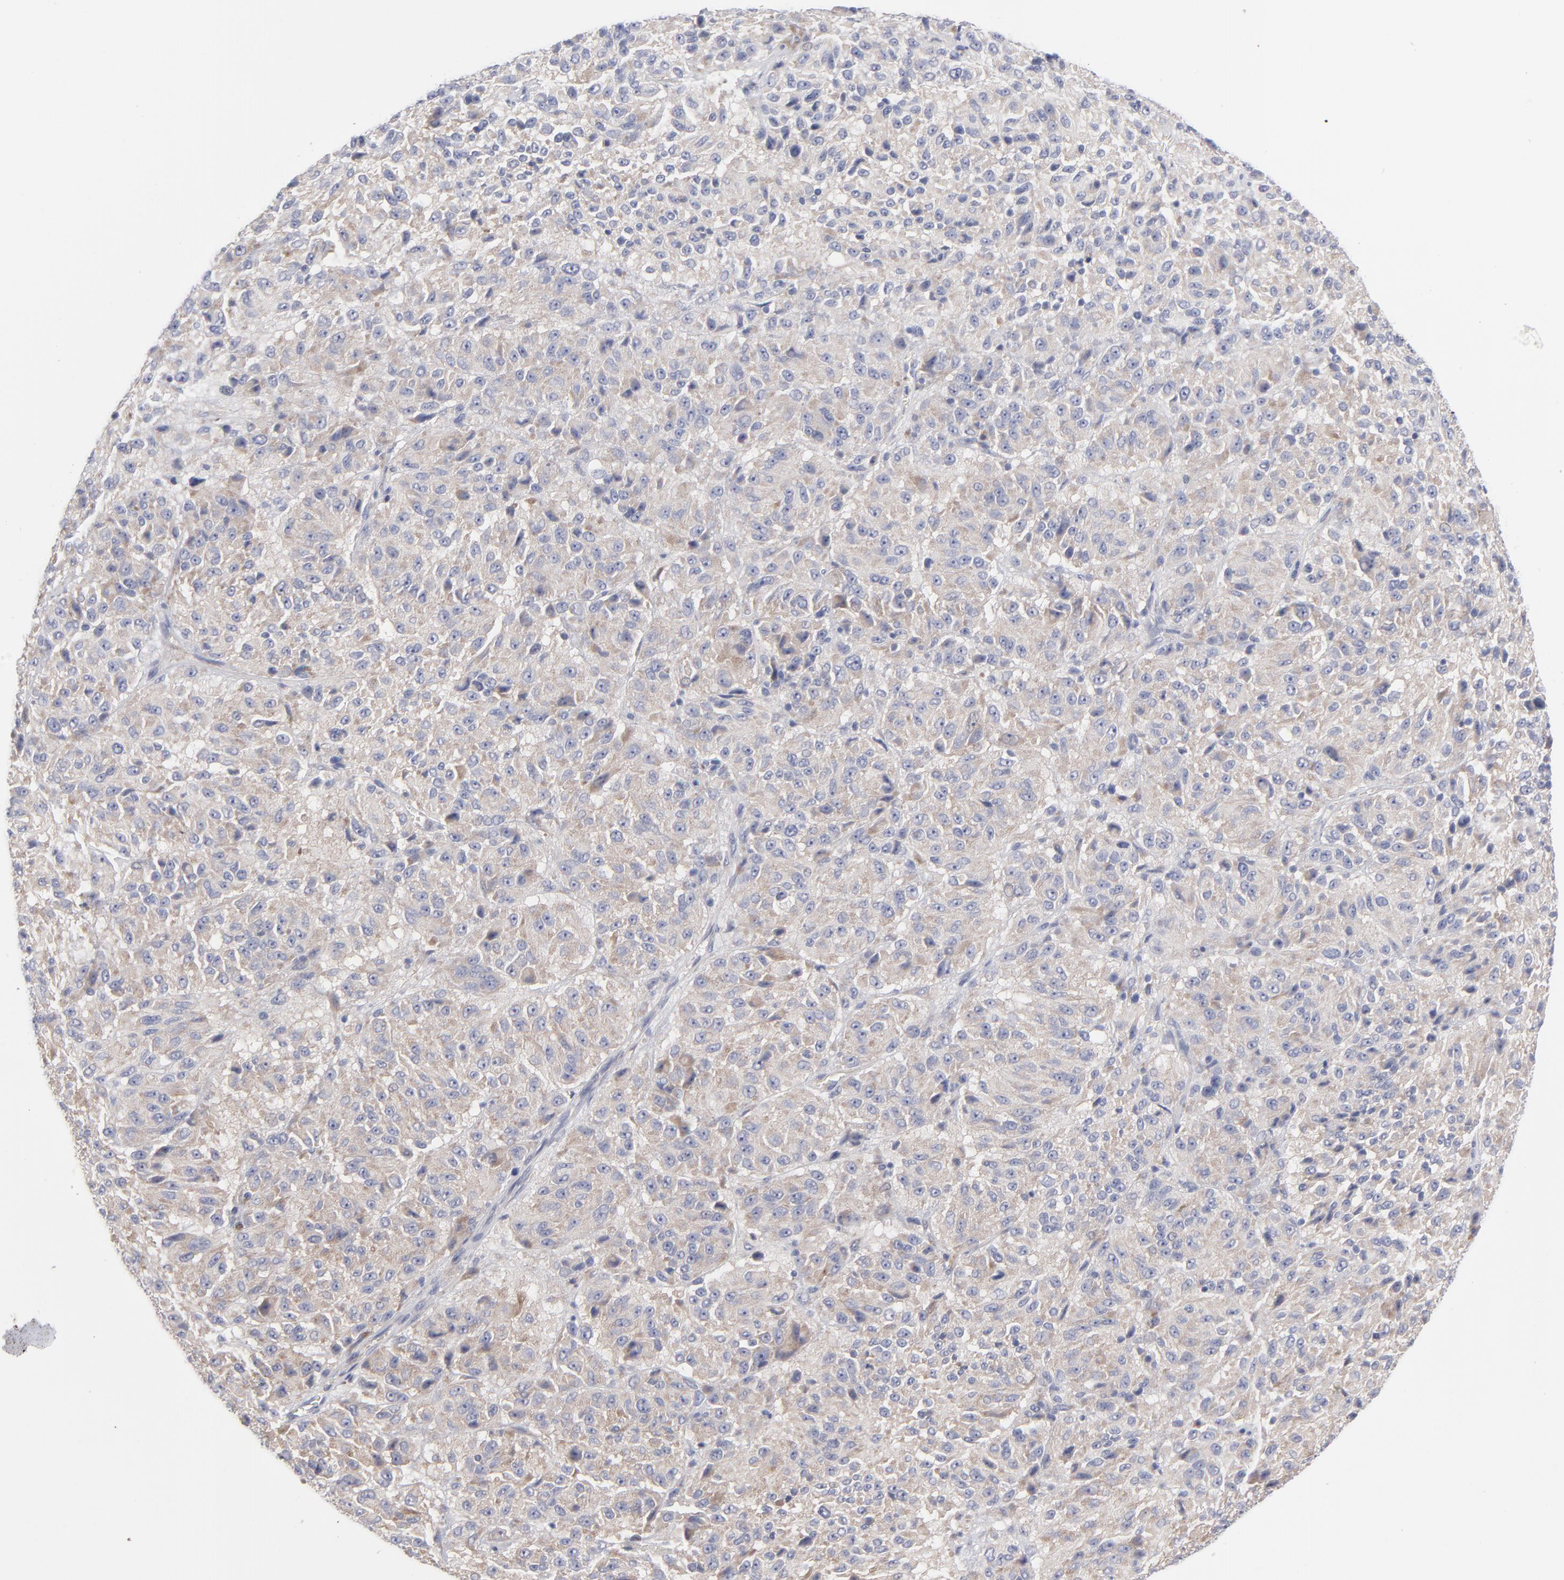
{"staining": {"intensity": "negative", "quantity": "none", "location": "none"}, "tissue": "melanoma", "cell_type": "Tumor cells", "image_type": "cancer", "snomed": [{"axis": "morphology", "description": "Malignant melanoma, Metastatic site"}, {"axis": "topography", "description": "Lung"}], "caption": "The photomicrograph demonstrates no staining of tumor cells in malignant melanoma (metastatic site). (Immunohistochemistry, brightfield microscopy, high magnification).", "gene": "RPS24", "patient": {"sex": "male", "age": 64}}